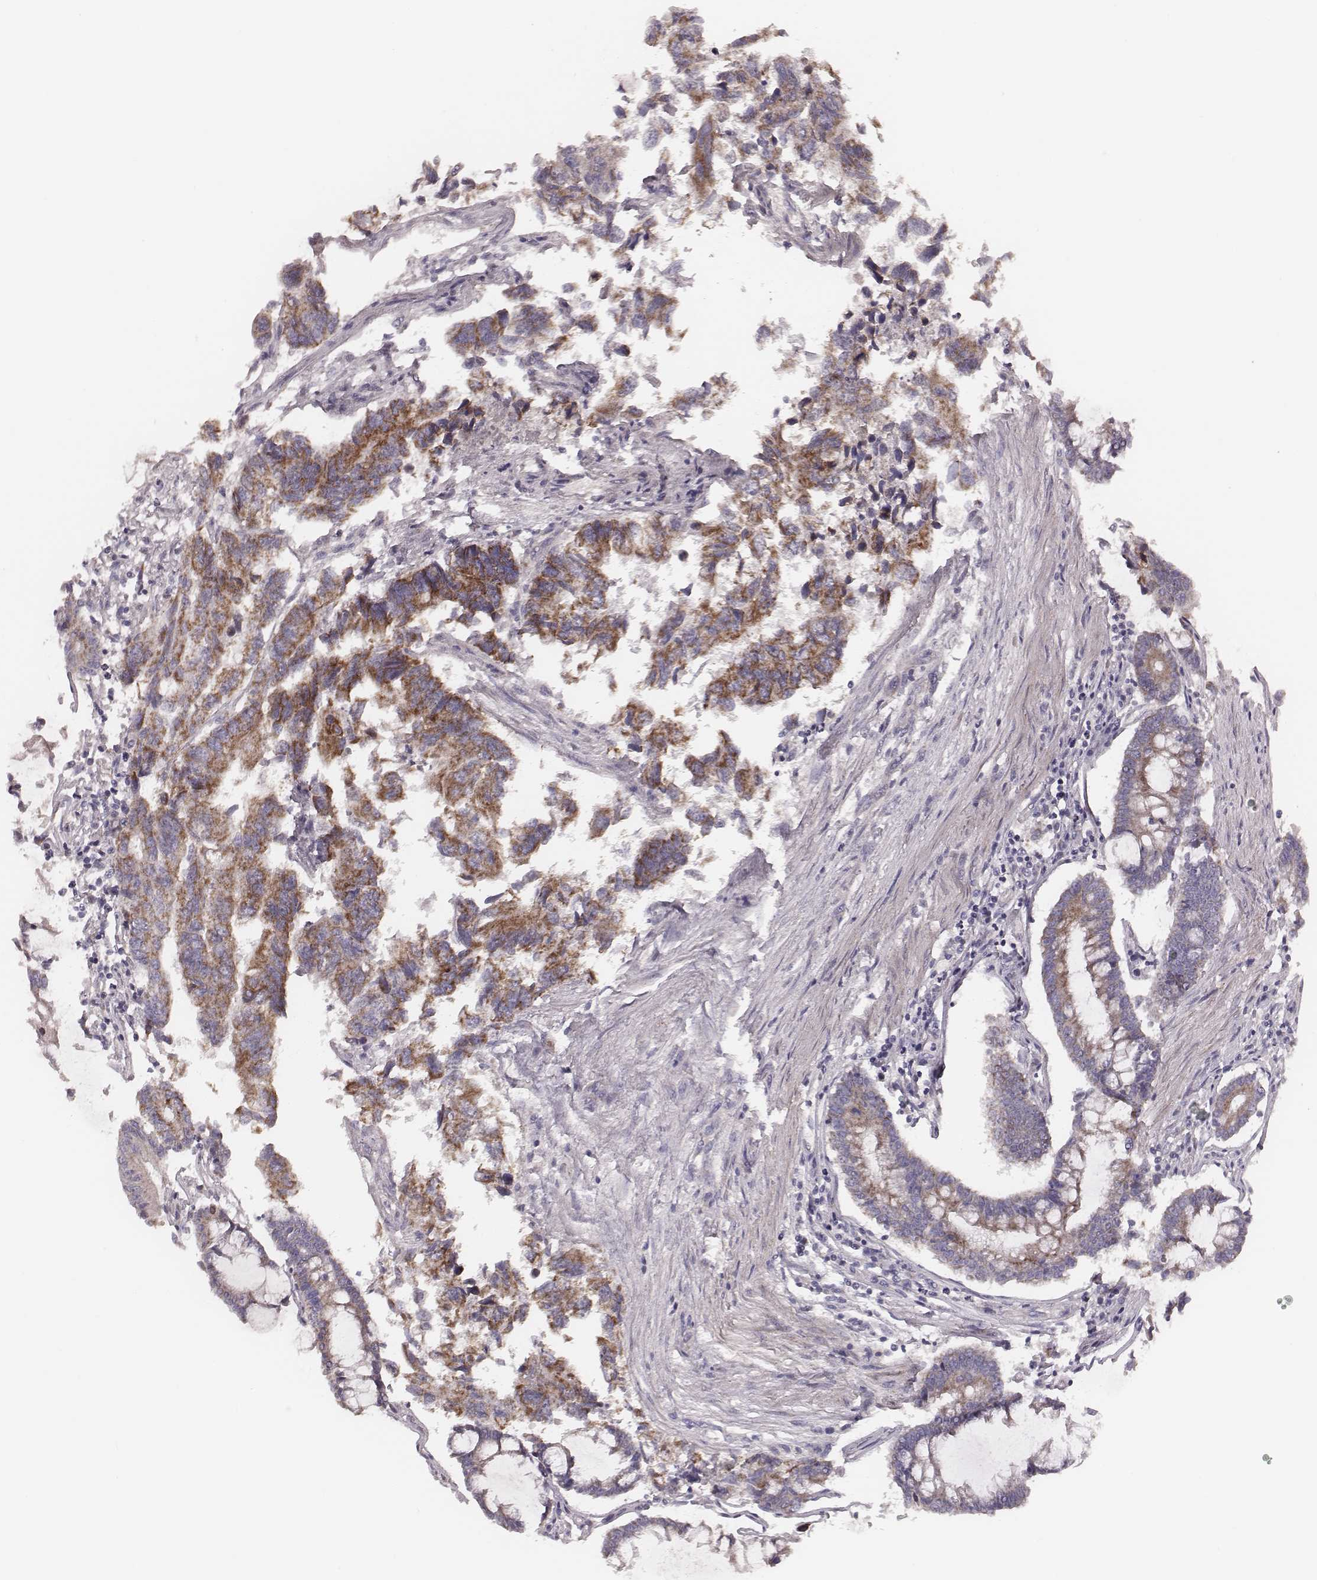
{"staining": {"intensity": "strong", "quantity": "25%-75%", "location": "cytoplasmic/membranous"}, "tissue": "colorectal cancer", "cell_type": "Tumor cells", "image_type": "cancer", "snomed": [{"axis": "morphology", "description": "Adenocarcinoma, NOS"}, {"axis": "topography", "description": "Colon"}], "caption": "Human adenocarcinoma (colorectal) stained for a protein (brown) displays strong cytoplasmic/membranous positive positivity in about 25%-75% of tumor cells.", "gene": "MRPS27", "patient": {"sex": "female", "age": 65}}